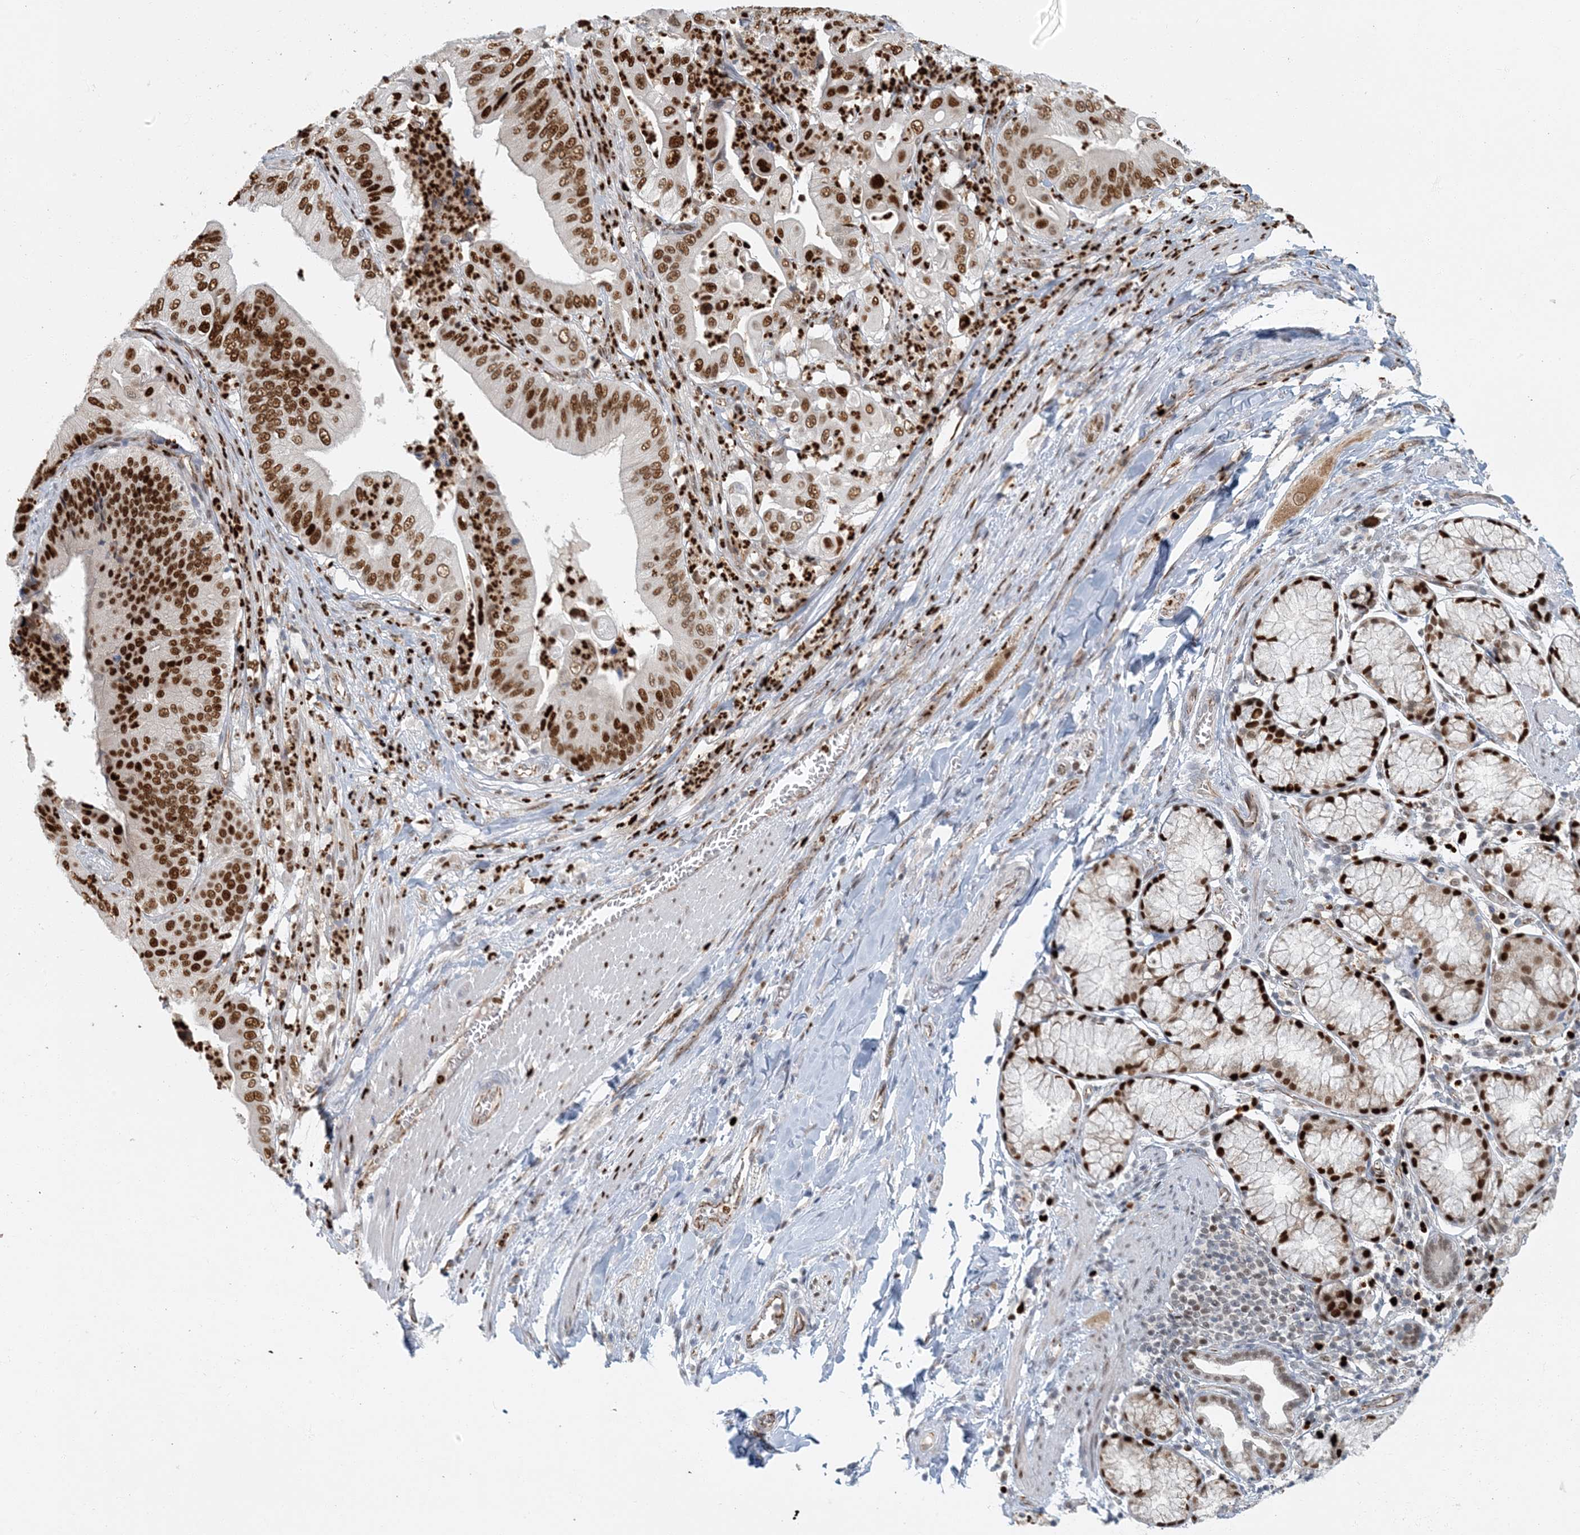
{"staining": {"intensity": "strong", "quantity": ">75%", "location": "nuclear"}, "tissue": "pancreatic cancer", "cell_type": "Tumor cells", "image_type": "cancer", "snomed": [{"axis": "morphology", "description": "Adenocarcinoma, NOS"}, {"axis": "topography", "description": "Pancreas"}], "caption": "Immunohistochemistry (IHC) image of neoplastic tissue: human pancreatic cancer stained using immunohistochemistry exhibits high levels of strong protein expression localized specifically in the nuclear of tumor cells, appearing as a nuclear brown color.", "gene": "AK9", "patient": {"sex": "female", "age": 77}}